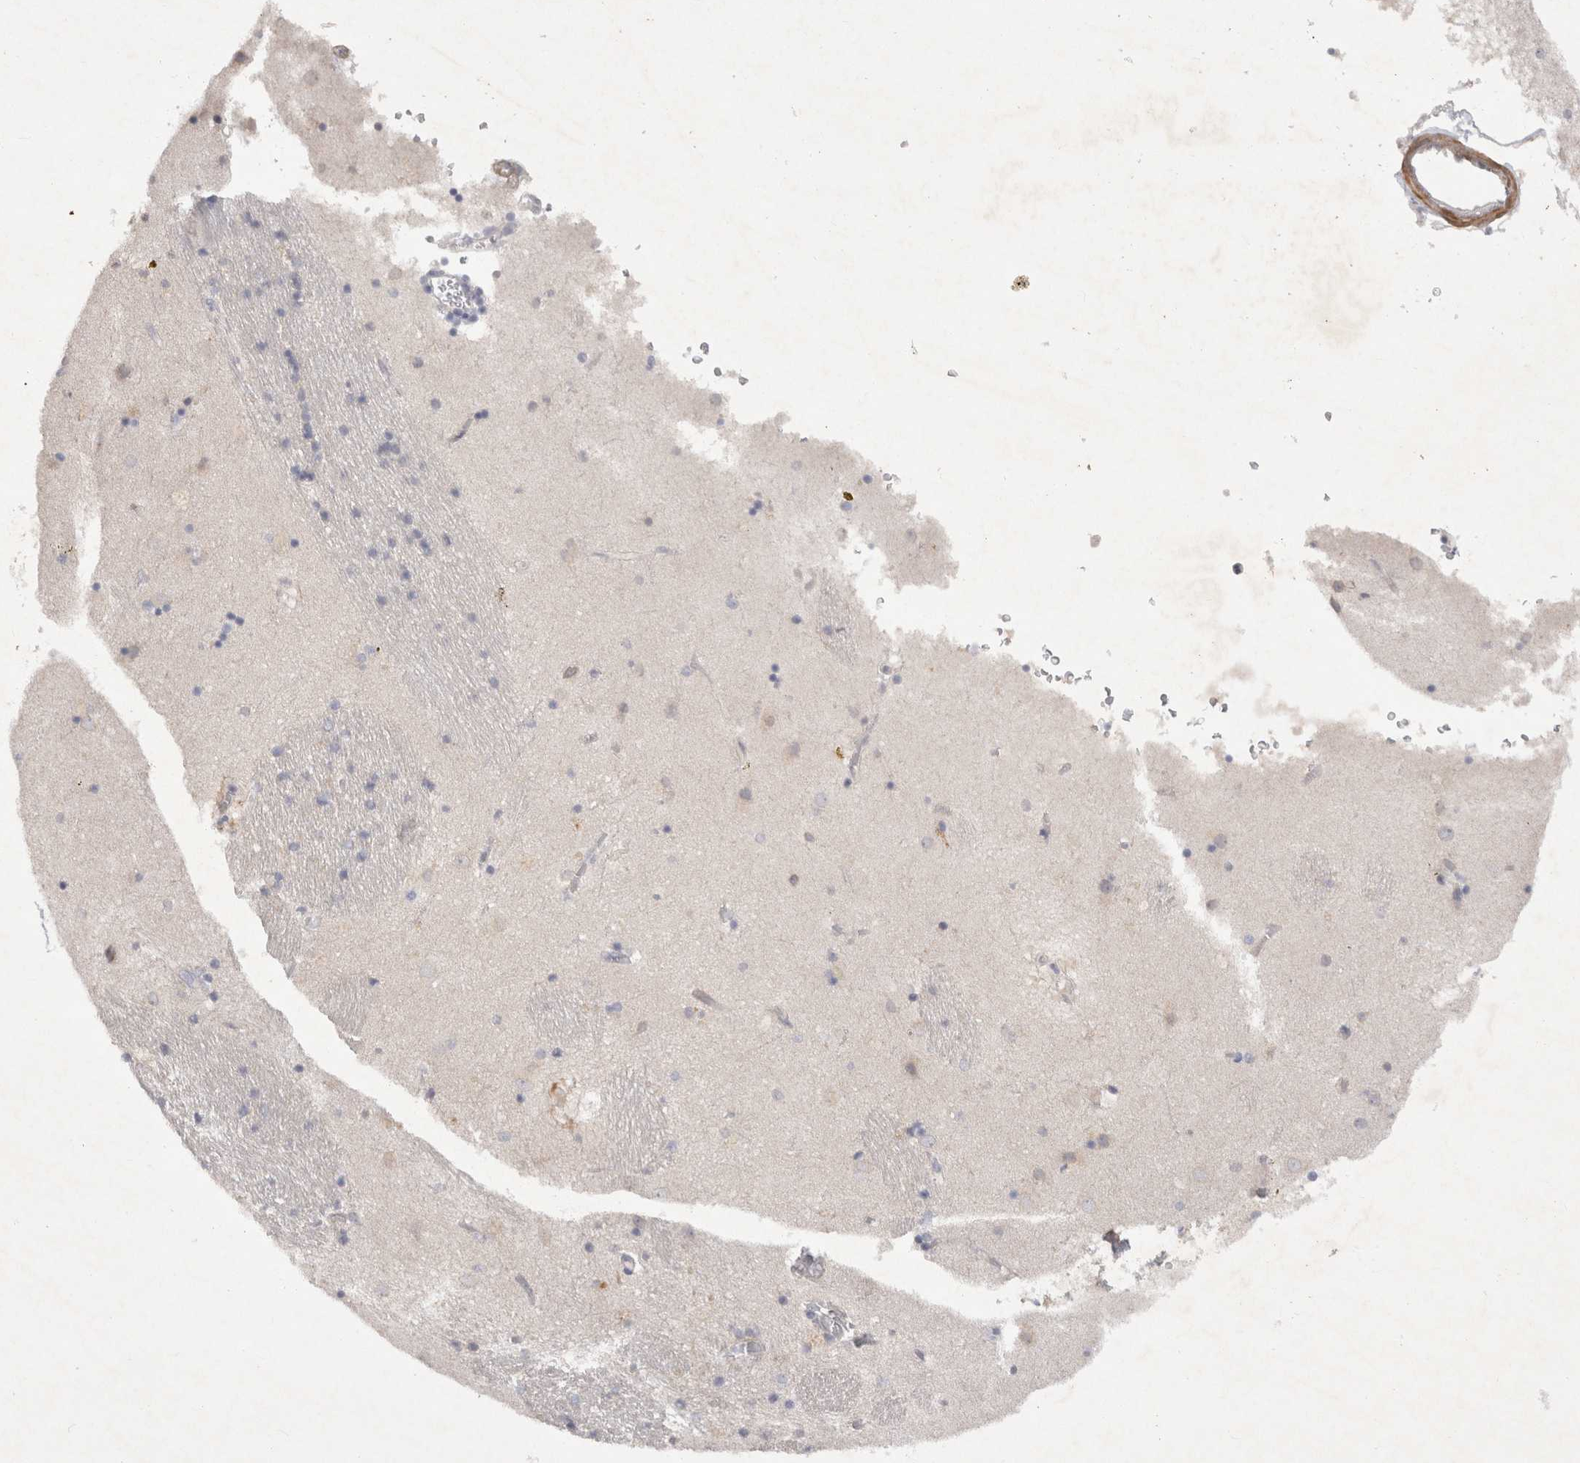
{"staining": {"intensity": "negative", "quantity": "none", "location": "none"}, "tissue": "caudate", "cell_type": "Glial cells", "image_type": "normal", "snomed": [{"axis": "morphology", "description": "Normal tissue, NOS"}, {"axis": "topography", "description": "Lateral ventricle wall"}], "caption": "Human caudate stained for a protein using immunohistochemistry (IHC) reveals no expression in glial cells.", "gene": "BZW2", "patient": {"sex": "male", "age": 70}}